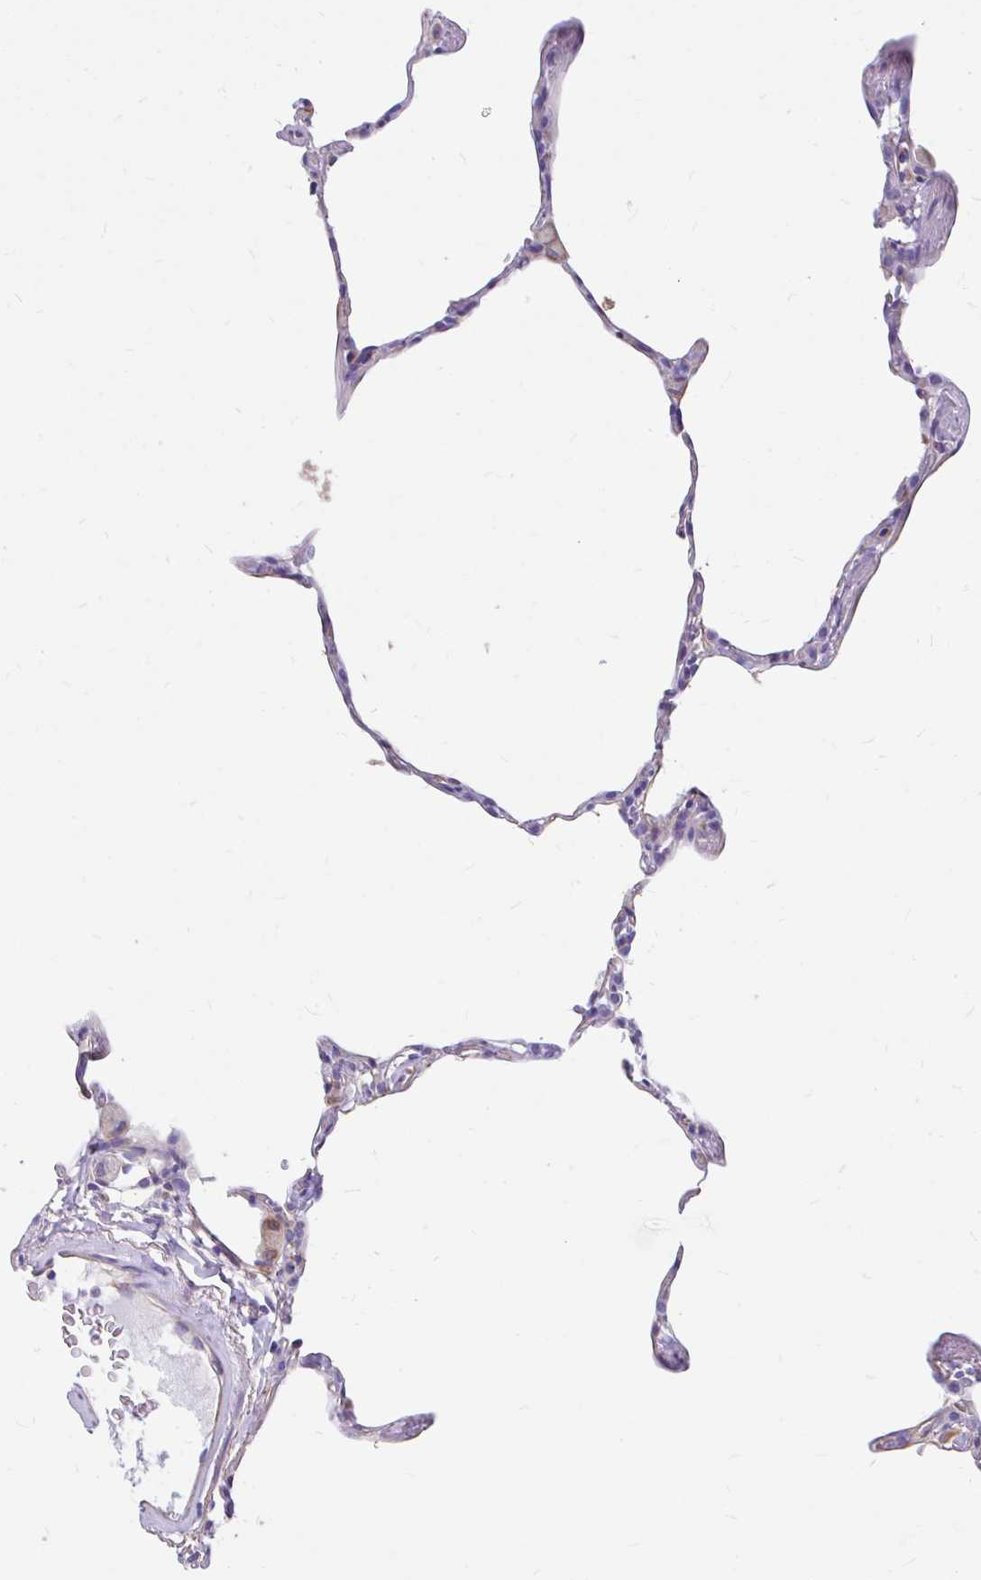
{"staining": {"intensity": "negative", "quantity": "none", "location": "none"}, "tissue": "lung", "cell_type": "Alveolar cells", "image_type": "normal", "snomed": [{"axis": "morphology", "description": "Normal tissue, NOS"}, {"axis": "topography", "description": "Lung"}], "caption": "IHC of normal human lung reveals no positivity in alveolar cells.", "gene": "FAM83C", "patient": {"sex": "female", "age": 57}}